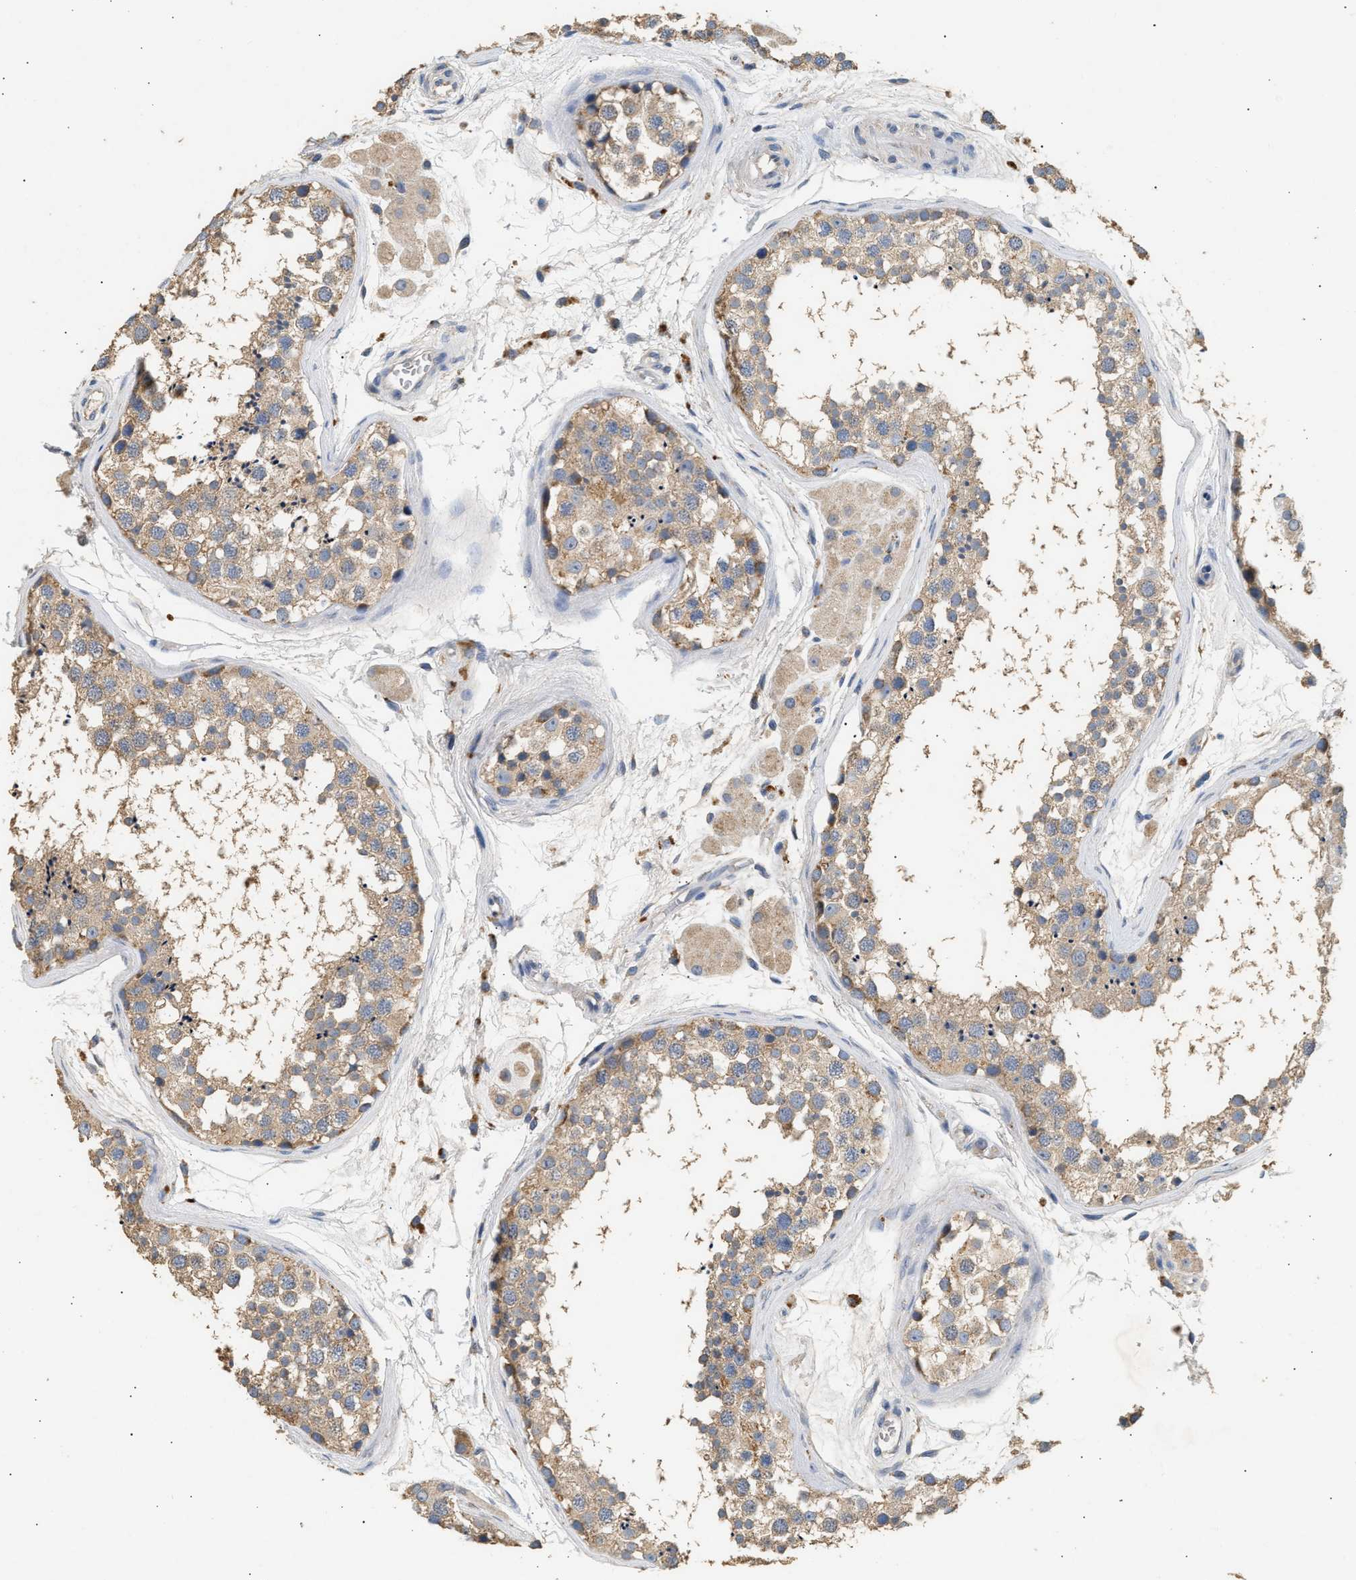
{"staining": {"intensity": "weak", "quantity": ">75%", "location": "cytoplasmic/membranous"}, "tissue": "testis", "cell_type": "Cells in seminiferous ducts", "image_type": "normal", "snomed": [{"axis": "morphology", "description": "Normal tissue, NOS"}, {"axis": "topography", "description": "Testis"}], "caption": "Immunohistochemistry (IHC) micrograph of unremarkable testis stained for a protein (brown), which reveals low levels of weak cytoplasmic/membranous staining in about >75% of cells in seminiferous ducts.", "gene": "WDR31", "patient": {"sex": "male", "age": 56}}